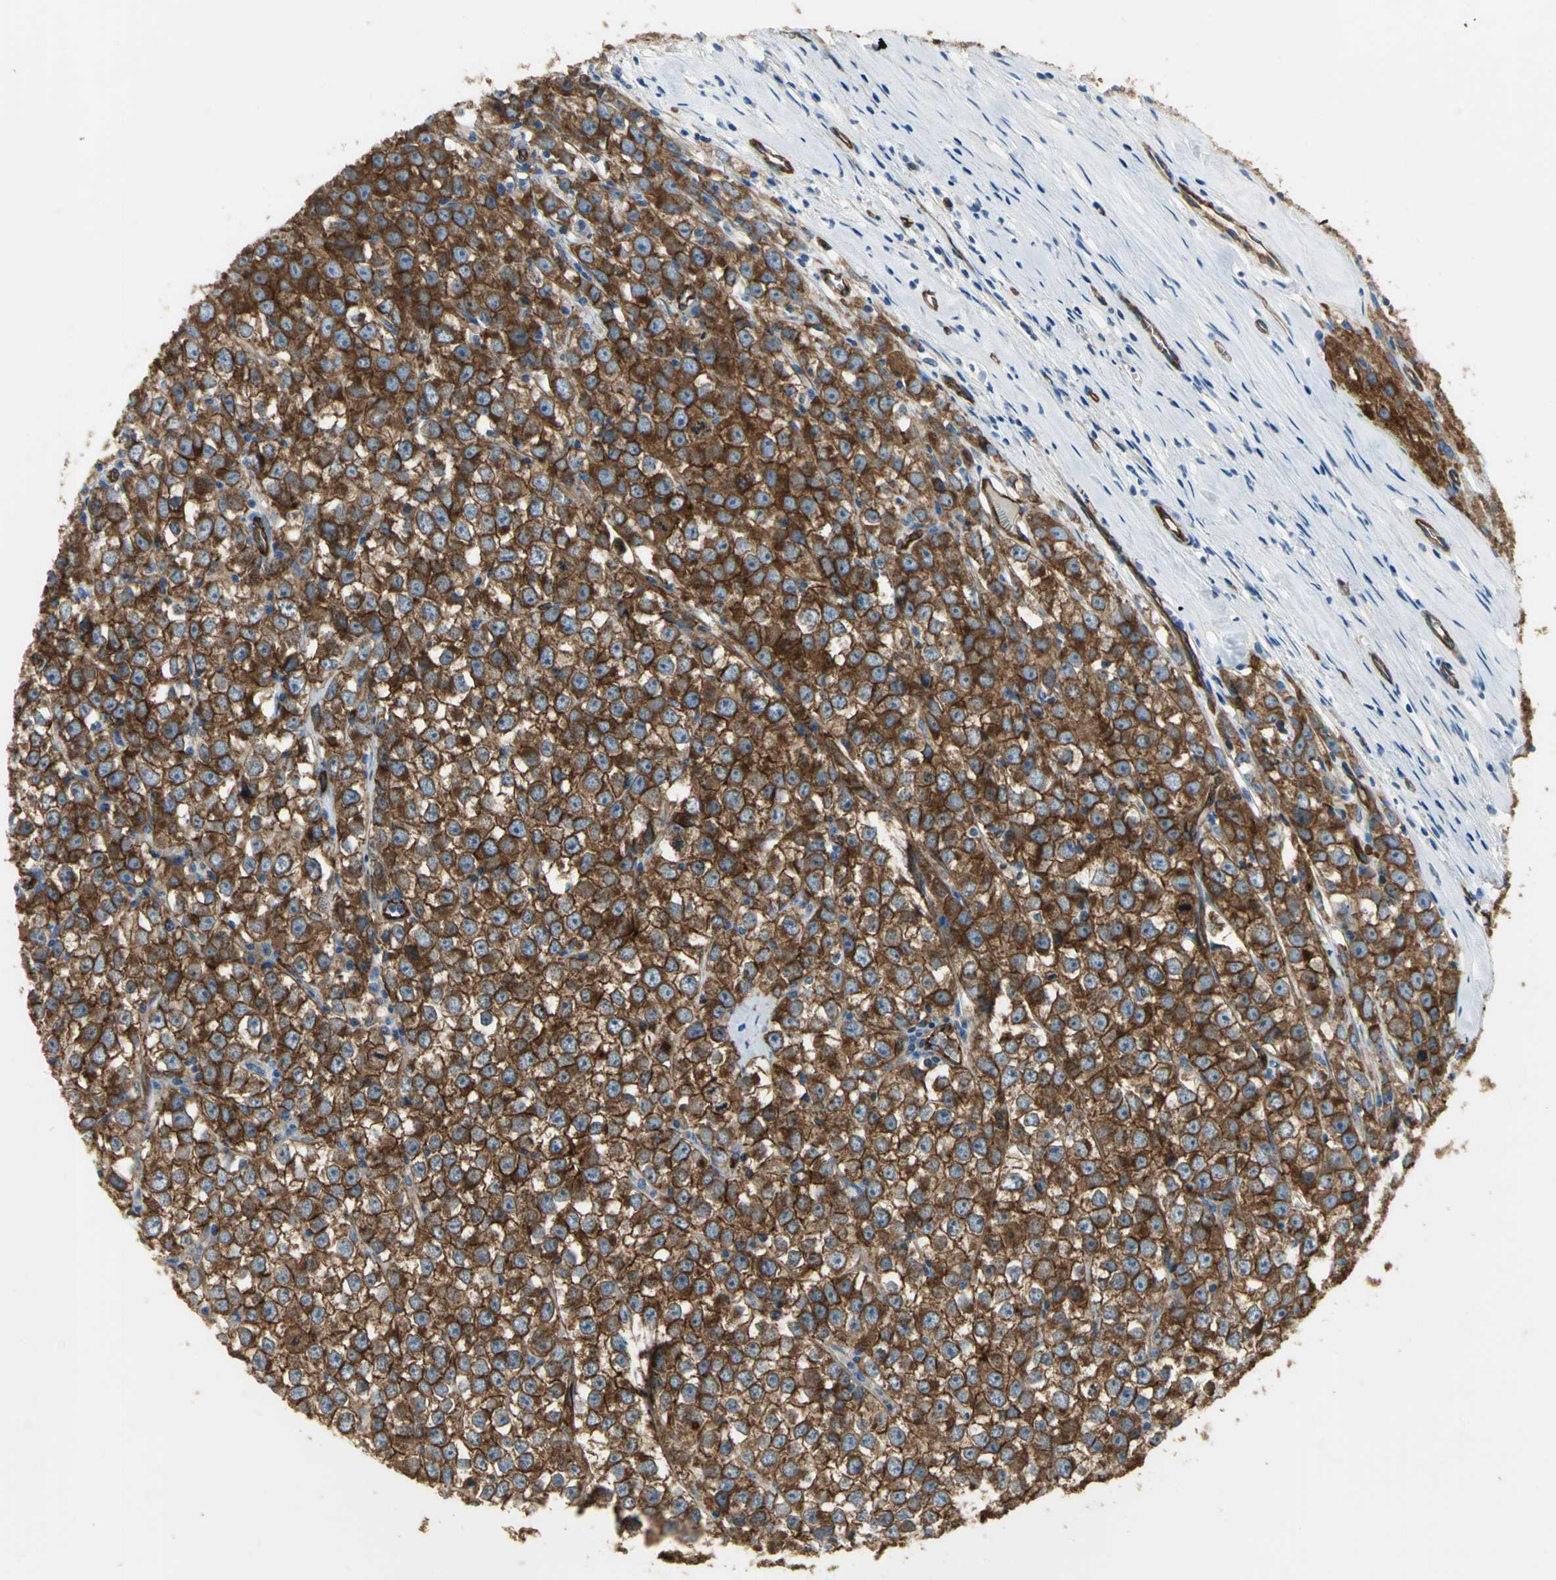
{"staining": {"intensity": "strong", "quantity": ">75%", "location": "cytoplasmic/membranous"}, "tissue": "testis cancer", "cell_type": "Tumor cells", "image_type": "cancer", "snomed": [{"axis": "morphology", "description": "Seminoma, NOS"}, {"axis": "morphology", "description": "Carcinoma, Embryonal, NOS"}, {"axis": "topography", "description": "Testis"}], "caption": "Immunohistochemistry of seminoma (testis) reveals high levels of strong cytoplasmic/membranous expression in about >75% of tumor cells.", "gene": "FLNB", "patient": {"sex": "male", "age": 52}}